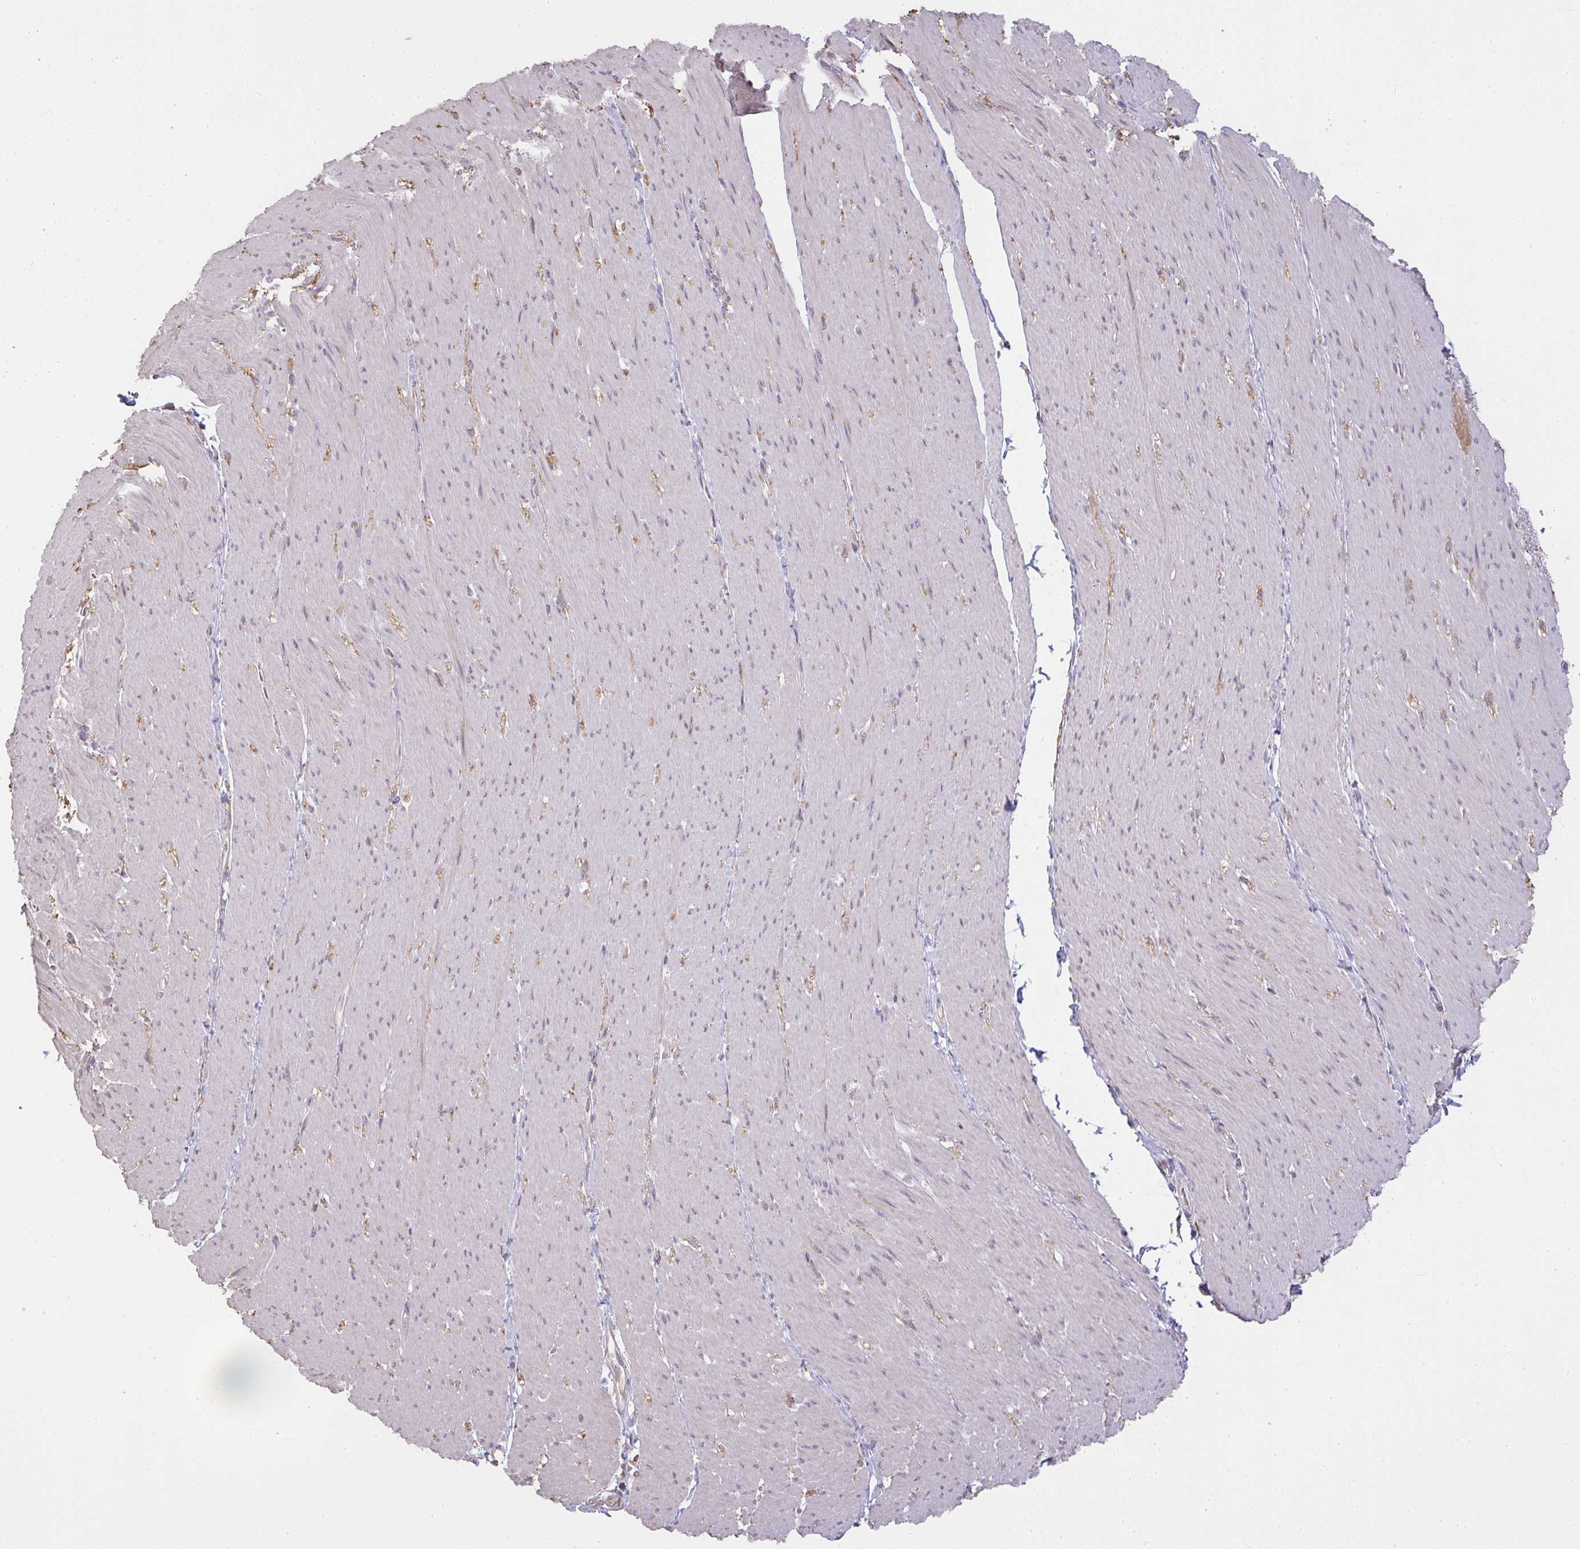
{"staining": {"intensity": "weak", "quantity": "<25%", "location": "cytoplasmic/membranous"}, "tissue": "smooth muscle", "cell_type": "Smooth muscle cells", "image_type": "normal", "snomed": [{"axis": "morphology", "description": "Normal tissue, NOS"}, {"axis": "topography", "description": "Smooth muscle"}, {"axis": "topography", "description": "Rectum"}], "caption": "IHC photomicrograph of unremarkable smooth muscle: smooth muscle stained with DAB (3,3'-diaminobenzidine) displays no significant protein positivity in smooth muscle cells. (DAB immunohistochemistry, high magnification).", "gene": "BRINP3", "patient": {"sex": "male", "age": 53}}